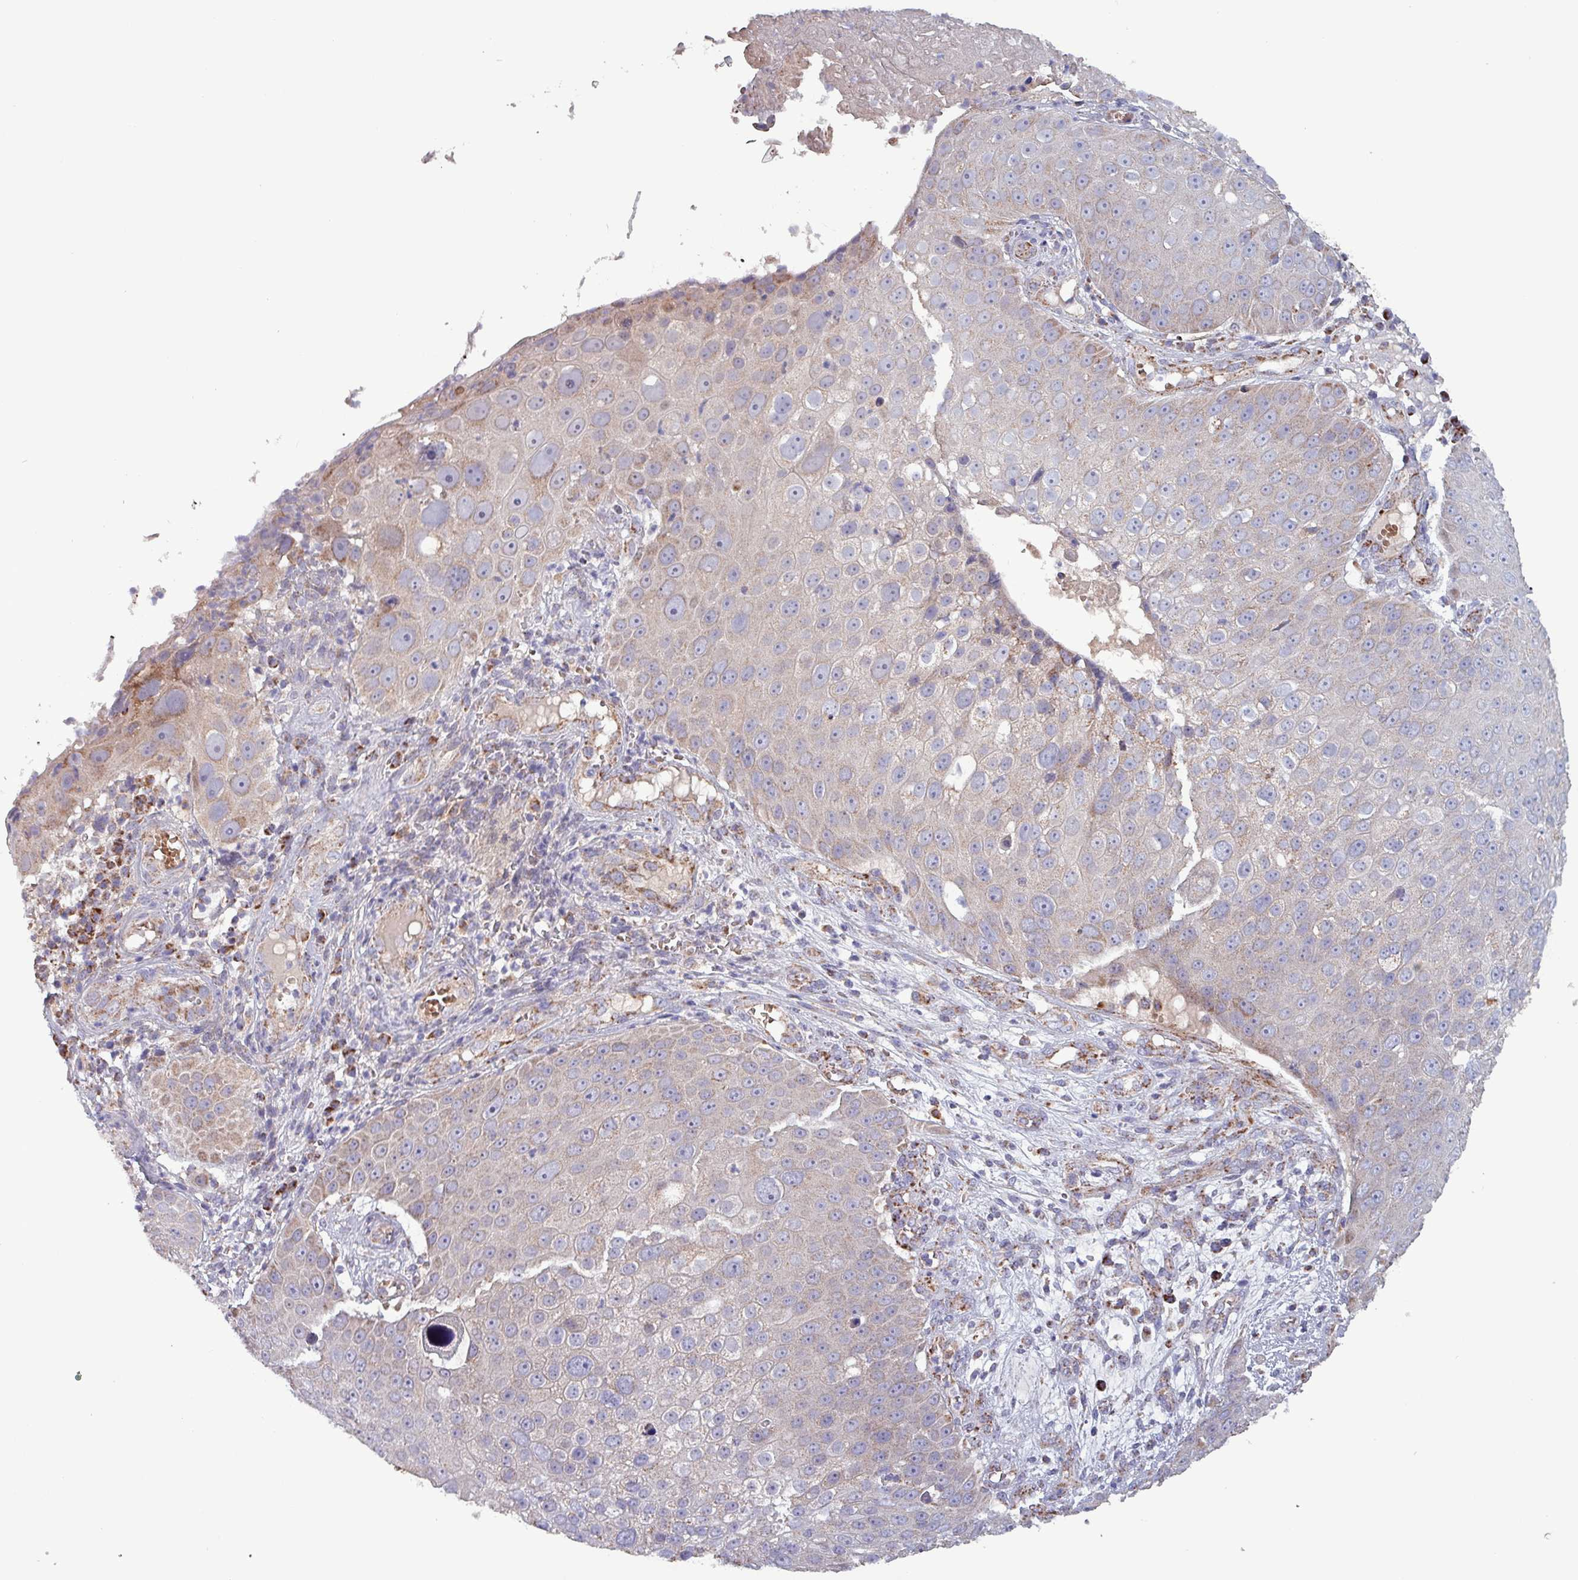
{"staining": {"intensity": "weak", "quantity": "<25%", "location": "cytoplasmic/membranous"}, "tissue": "skin cancer", "cell_type": "Tumor cells", "image_type": "cancer", "snomed": [{"axis": "morphology", "description": "Squamous cell carcinoma, NOS"}, {"axis": "topography", "description": "Skin"}], "caption": "Squamous cell carcinoma (skin) was stained to show a protein in brown. There is no significant staining in tumor cells. (DAB immunohistochemistry (IHC) visualized using brightfield microscopy, high magnification).", "gene": "ZNF322", "patient": {"sex": "male", "age": 71}}